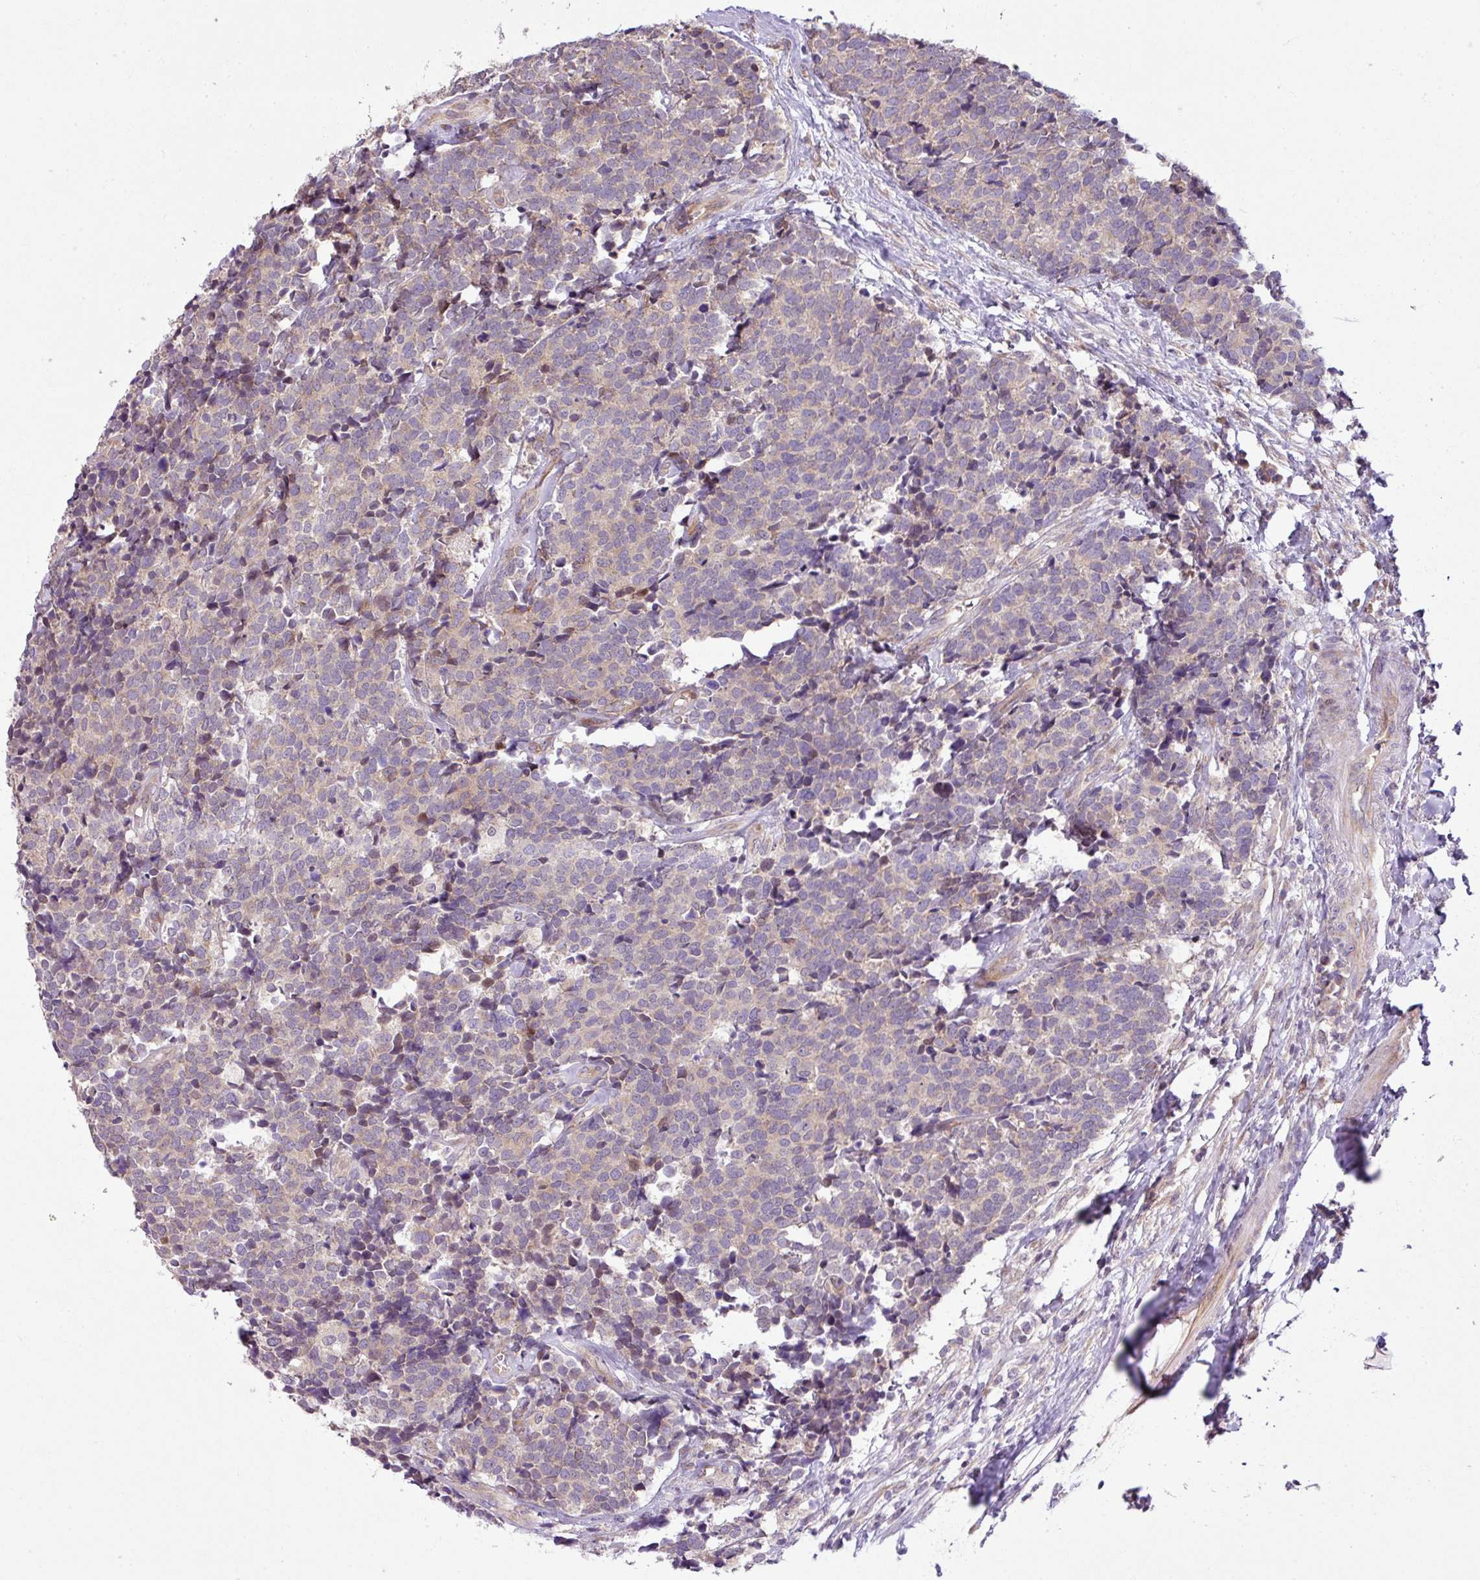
{"staining": {"intensity": "negative", "quantity": "none", "location": "none"}, "tissue": "carcinoid", "cell_type": "Tumor cells", "image_type": "cancer", "snomed": [{"axis": "morphology", "description": "Carcinoid, malignant, NOS"}, {"axis": "topography", "description": "Skin"}], "caption": "This photomicrograph is of carcinoid stained with immunohistochemistry (IHC) to label a protein in brown with the nuclei are counter-stained blue. There is no positivity in tumor cells.", "gene": "COX18", "patient": {"sex": "female", "age": 79}}